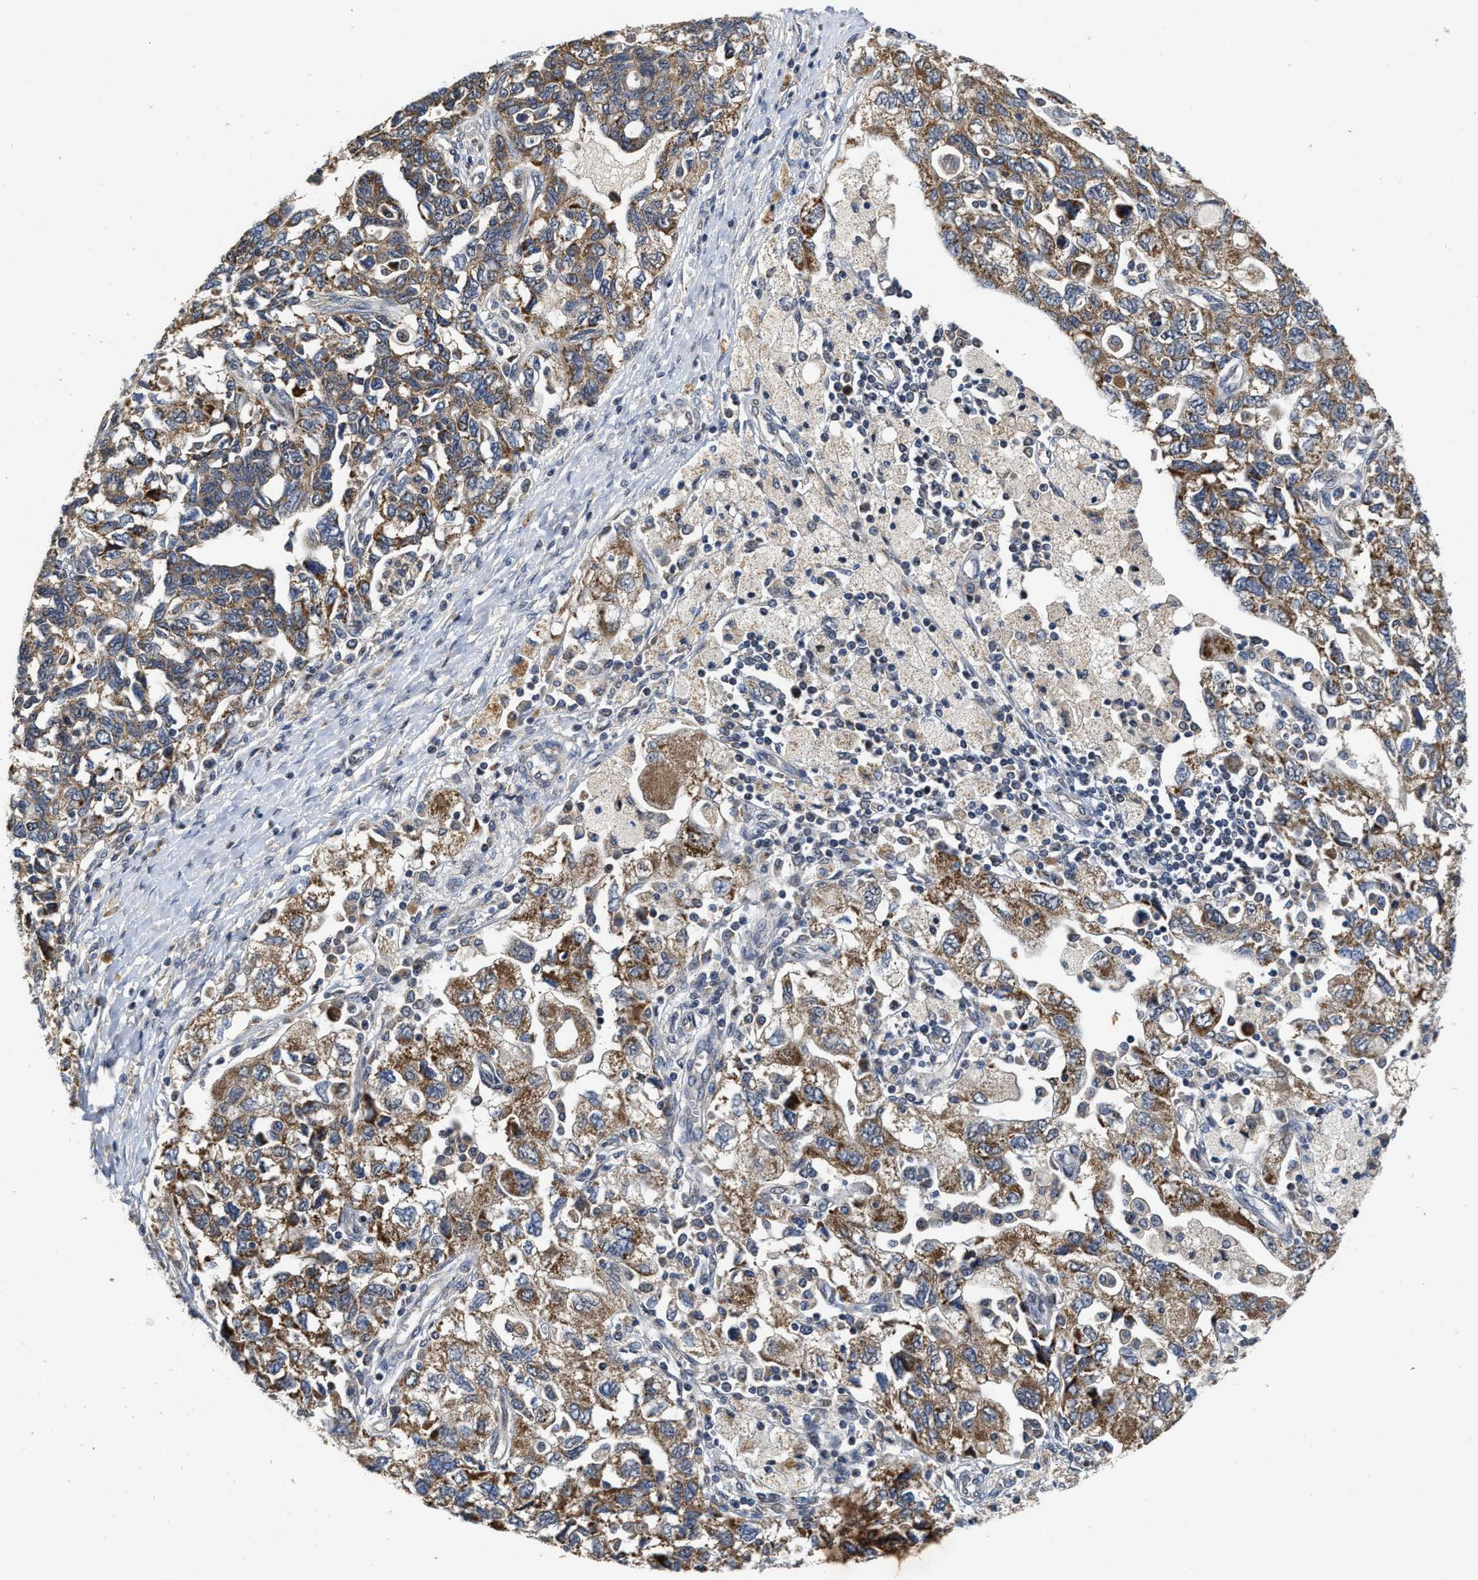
{"staining": {"intensity": "moderate", "quantity": ">75%", "location": "cytoplasmic/membranous"}, "tissue": "ovarian cancer", "cell_type": "Tumor cells", "image_type": "cancer", "snomed": [{"axis": "morphology", "description": "Carcinoma, NOS"}, {"axis": "morphology", "description": "Cystadenocarcinoma, serous, NOS"}, {"axis": "topography", "description": "Ovary"}], "caption": "Protein expression analysis of ovarian cancer (carcinoma) reveals moderate cytoplasmic/membranous staining in approximately >75% of tumor cells. The staining was performed using DAB (3,3'-diaminobenzidine) to visualize the protein expression in brown, while the nuclei were stained in blue with hematoxylin (Magnification: 20x).", "gene": "SCYL2", "patient": {"sex": "female", "age": 69}}